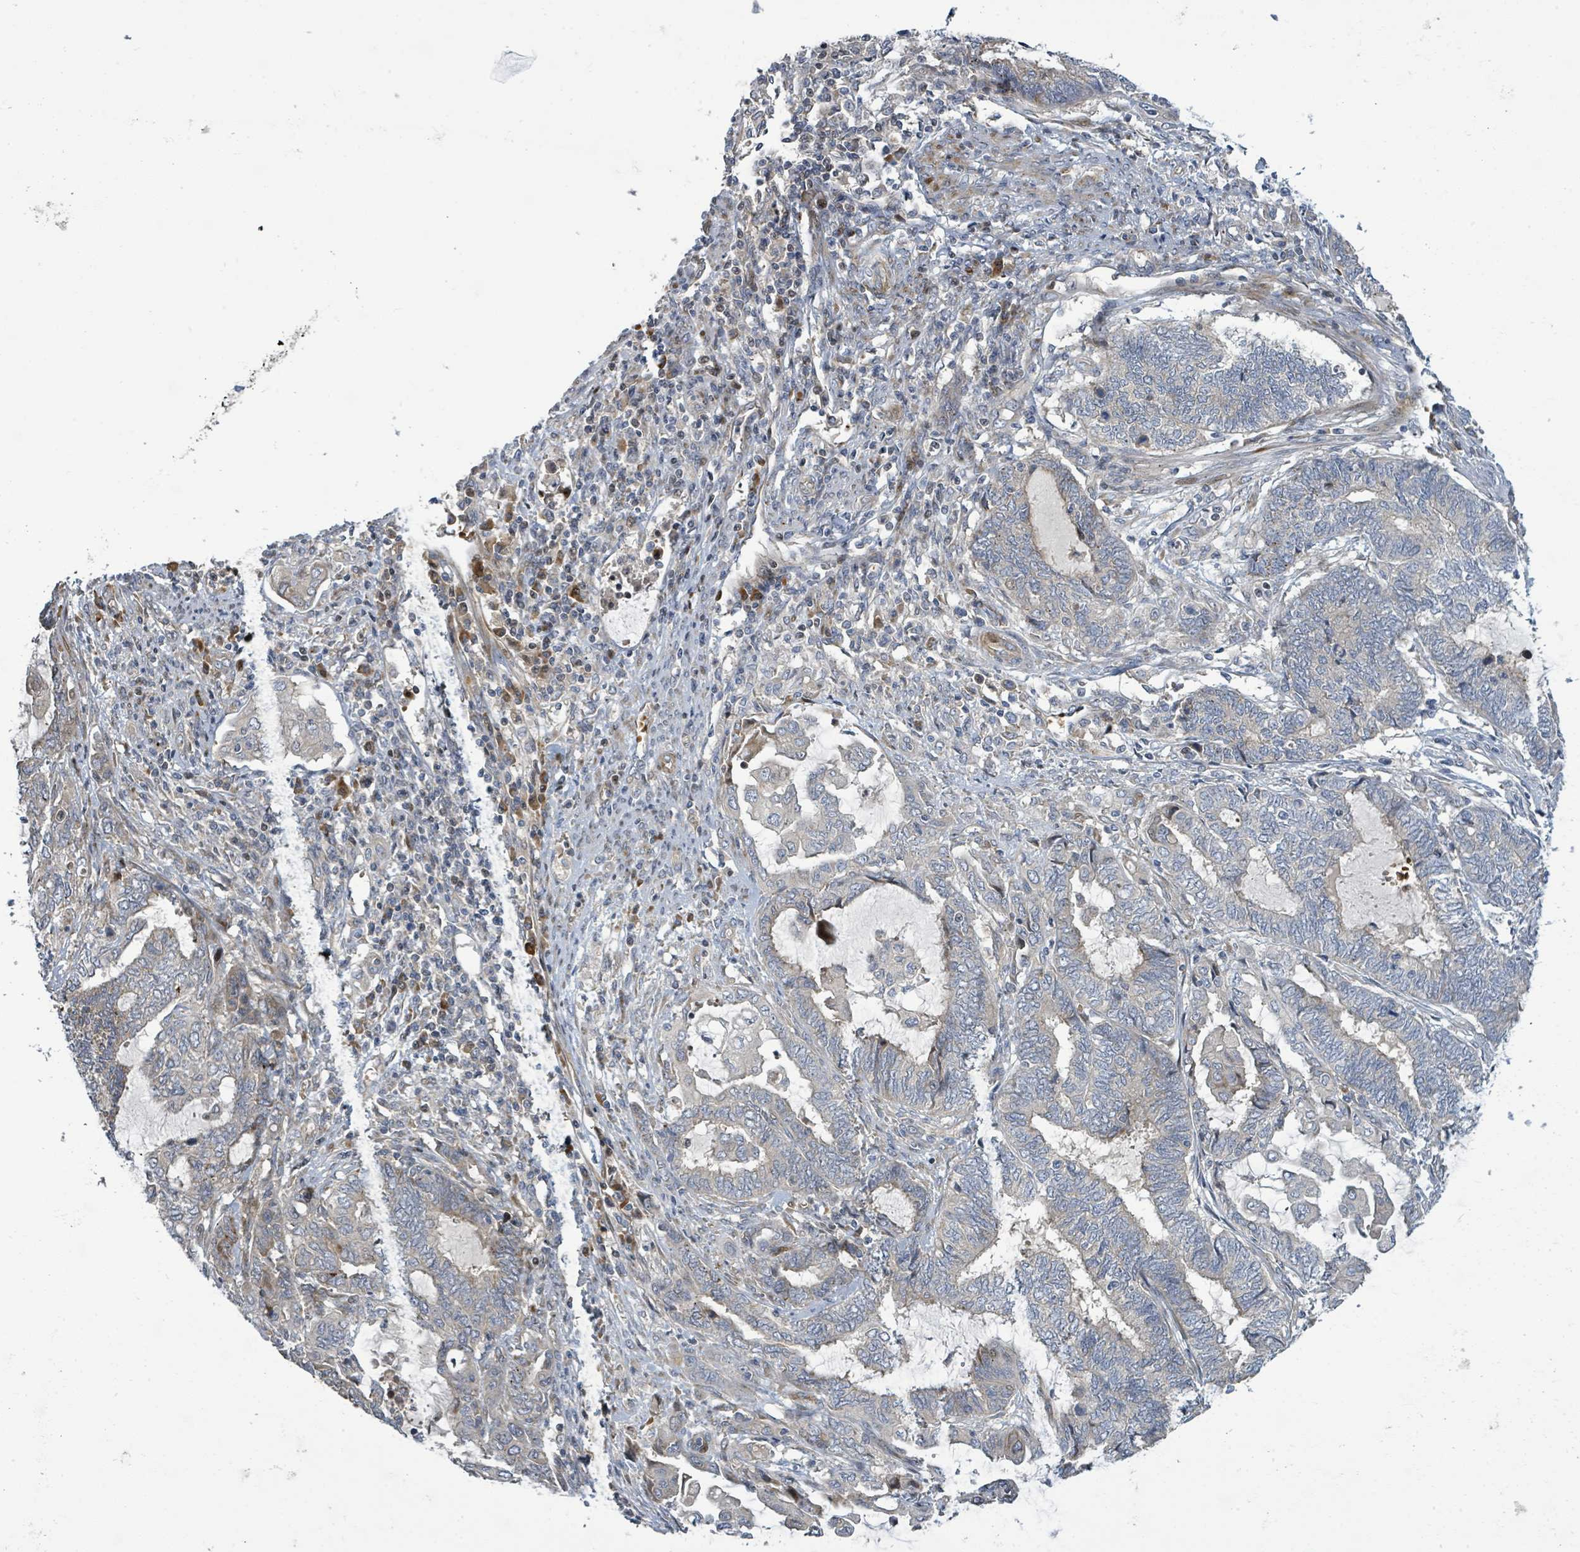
{"staining": {"intensity": "weak", "quantity": "<25%", "location": "cytoplasmic/membranous"}, "tissue": "endometrial cancer", "cell_type": "Tumor cells", "image_type": "cancer", "snomed": [{"axis": "morphology", "description": "Adenocarcinoma, NOS"}, {"axis": "topography", "description": "Uterus"}, {"axis": "topography", "description": "Endometrium"}], "caption": "High magnification brightfield microscopy of adenocarcinoma (endometrial) stained with DAB (3,3'-diaminobenzidine) (brown) and counterstained with hematoxylin (blue): tumor cells show no significant expression.", "gene": "CFAP210", "patient": {"sex": "female", "age": 70}}